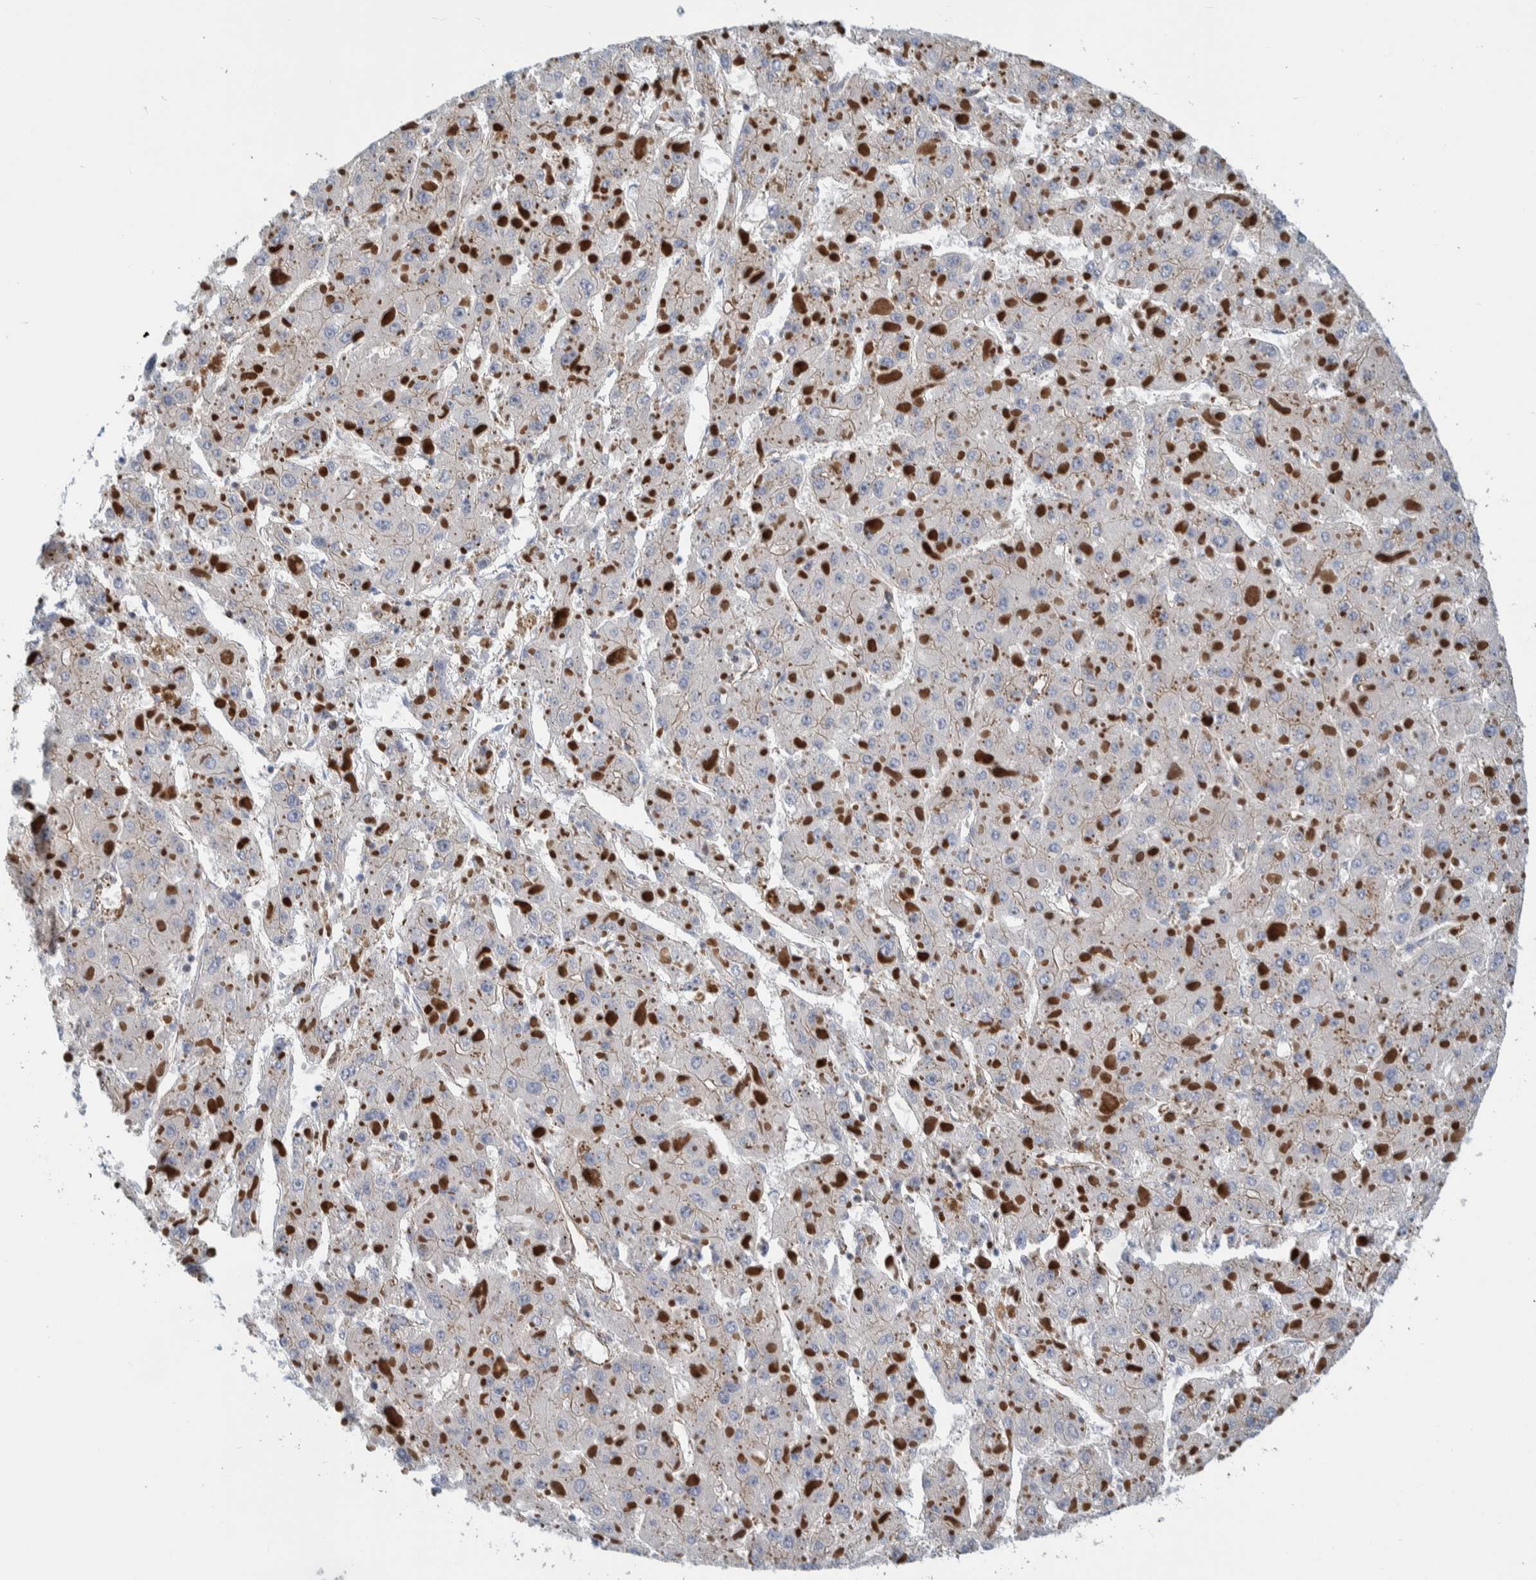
{"staining": {"intensity": "moderate", "quantity": ">75%", "location": "cytoplasmic/membranous"}, "tissue": "liver cancer", "cell_type": "Tumor cells", "image_type": "cancer", "snomed": [{"axis": "morphology", "description": "Carcinoma, Hepatocellular, NOS"}, {"axis": "topography", "description": "Liver"}], "caption": "Moderate cytoplasmic/membranous protein expression is identified in approximately >75% of tumor cells in liver hepatocellular carcinoma.", "gene": "CCDC57", "patient": {"sex": "female", "age": 73}}